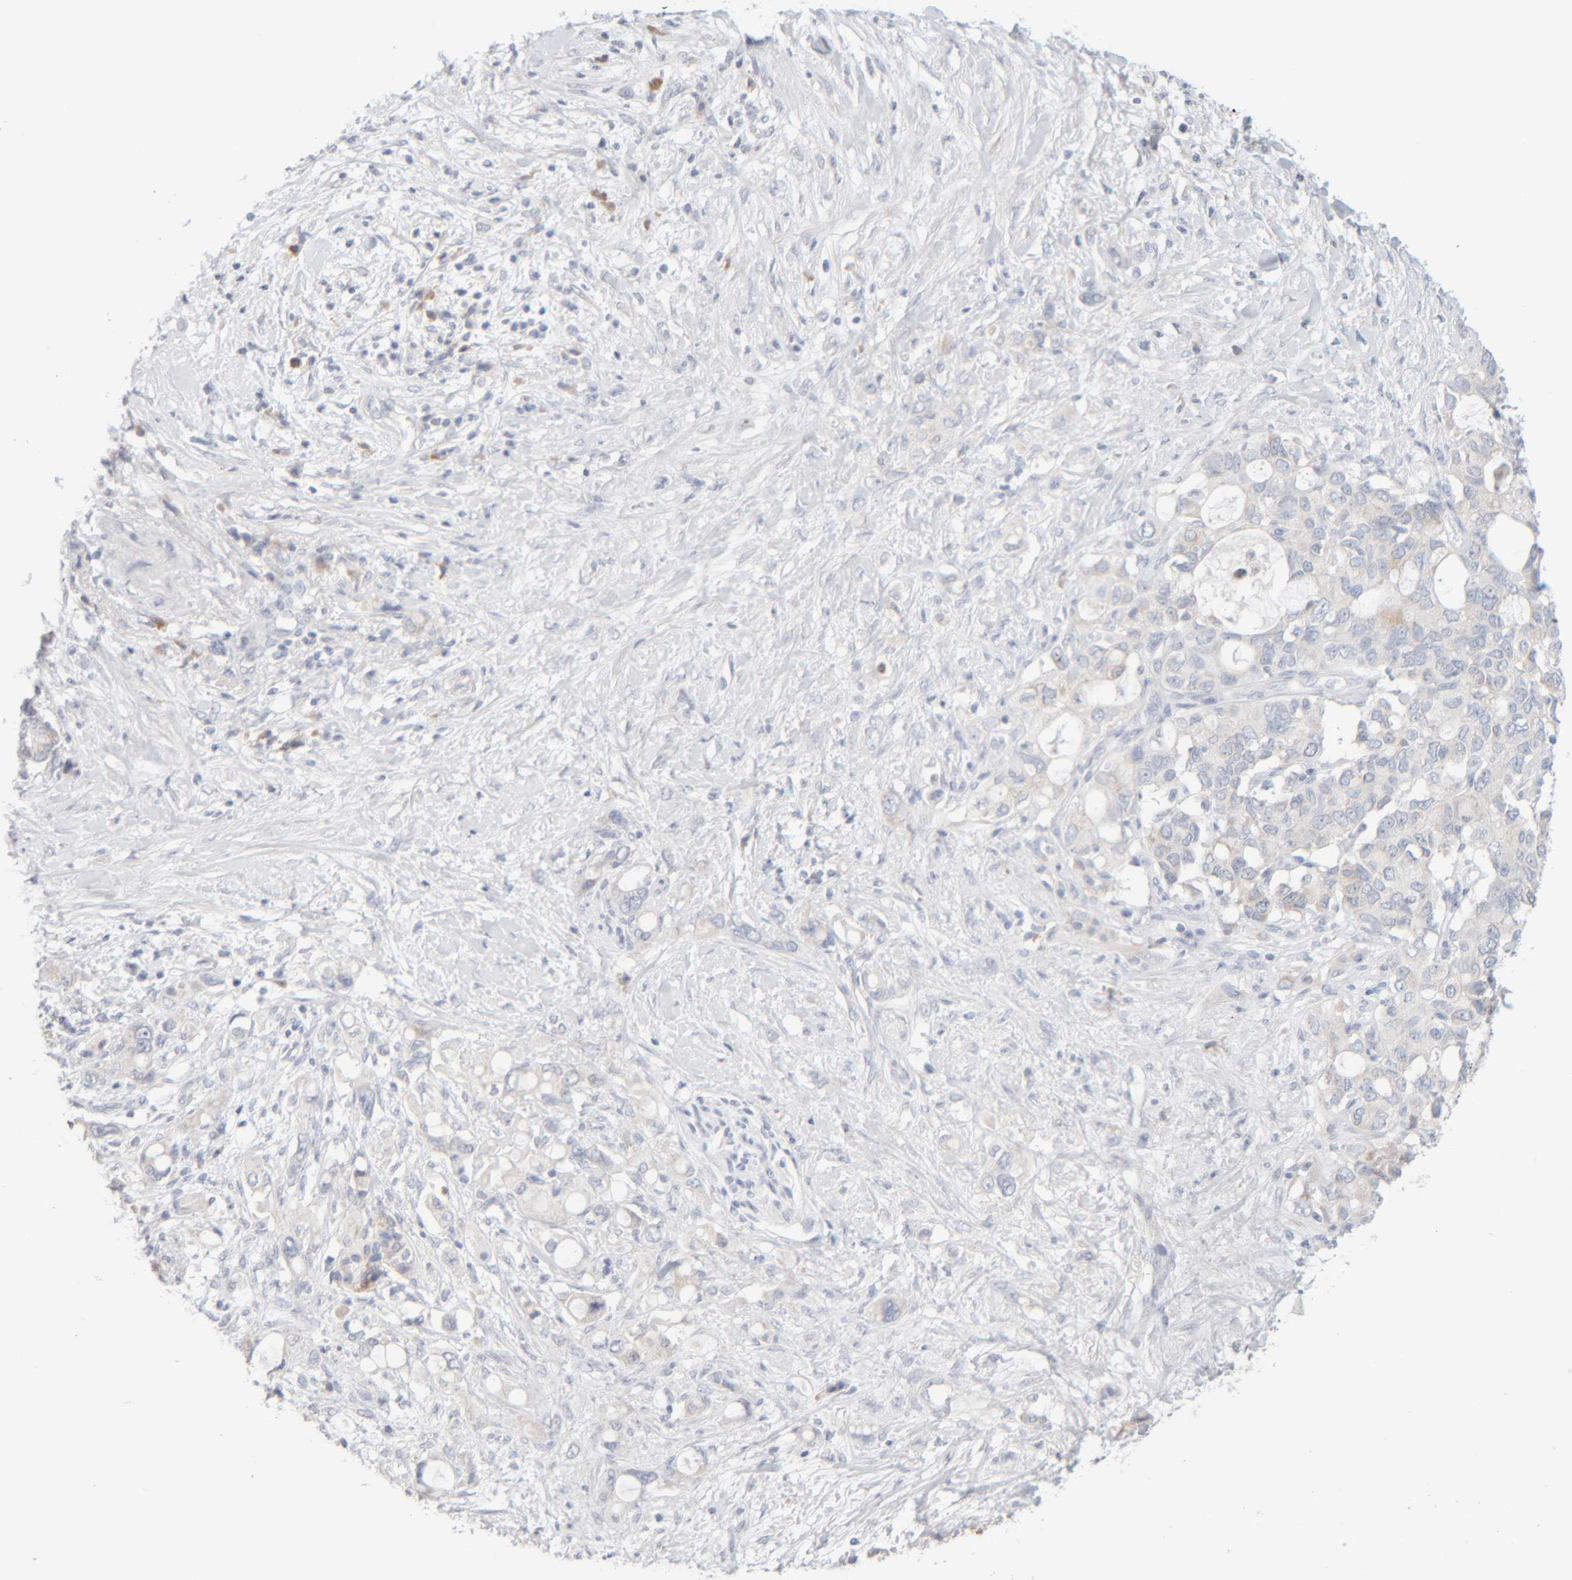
{"staining": {"intensity": "negative", "quantity": "none", "location": "none"}, "tissue": "pancreatic cancer", "cell_type": "Tumor cells", "image_type": "cancer", "snomed": [{"axis": "morphology", "description": "Adenocarcinoma, NOS"}, {"axis": "topography", "description": "Pancreas"}], "caption": "Tumor cells are negative for protein expression in human adenocarcinoma (pancreatic).", "gene": "RIDA", "patient": {"sex": "female", "age": 56}}